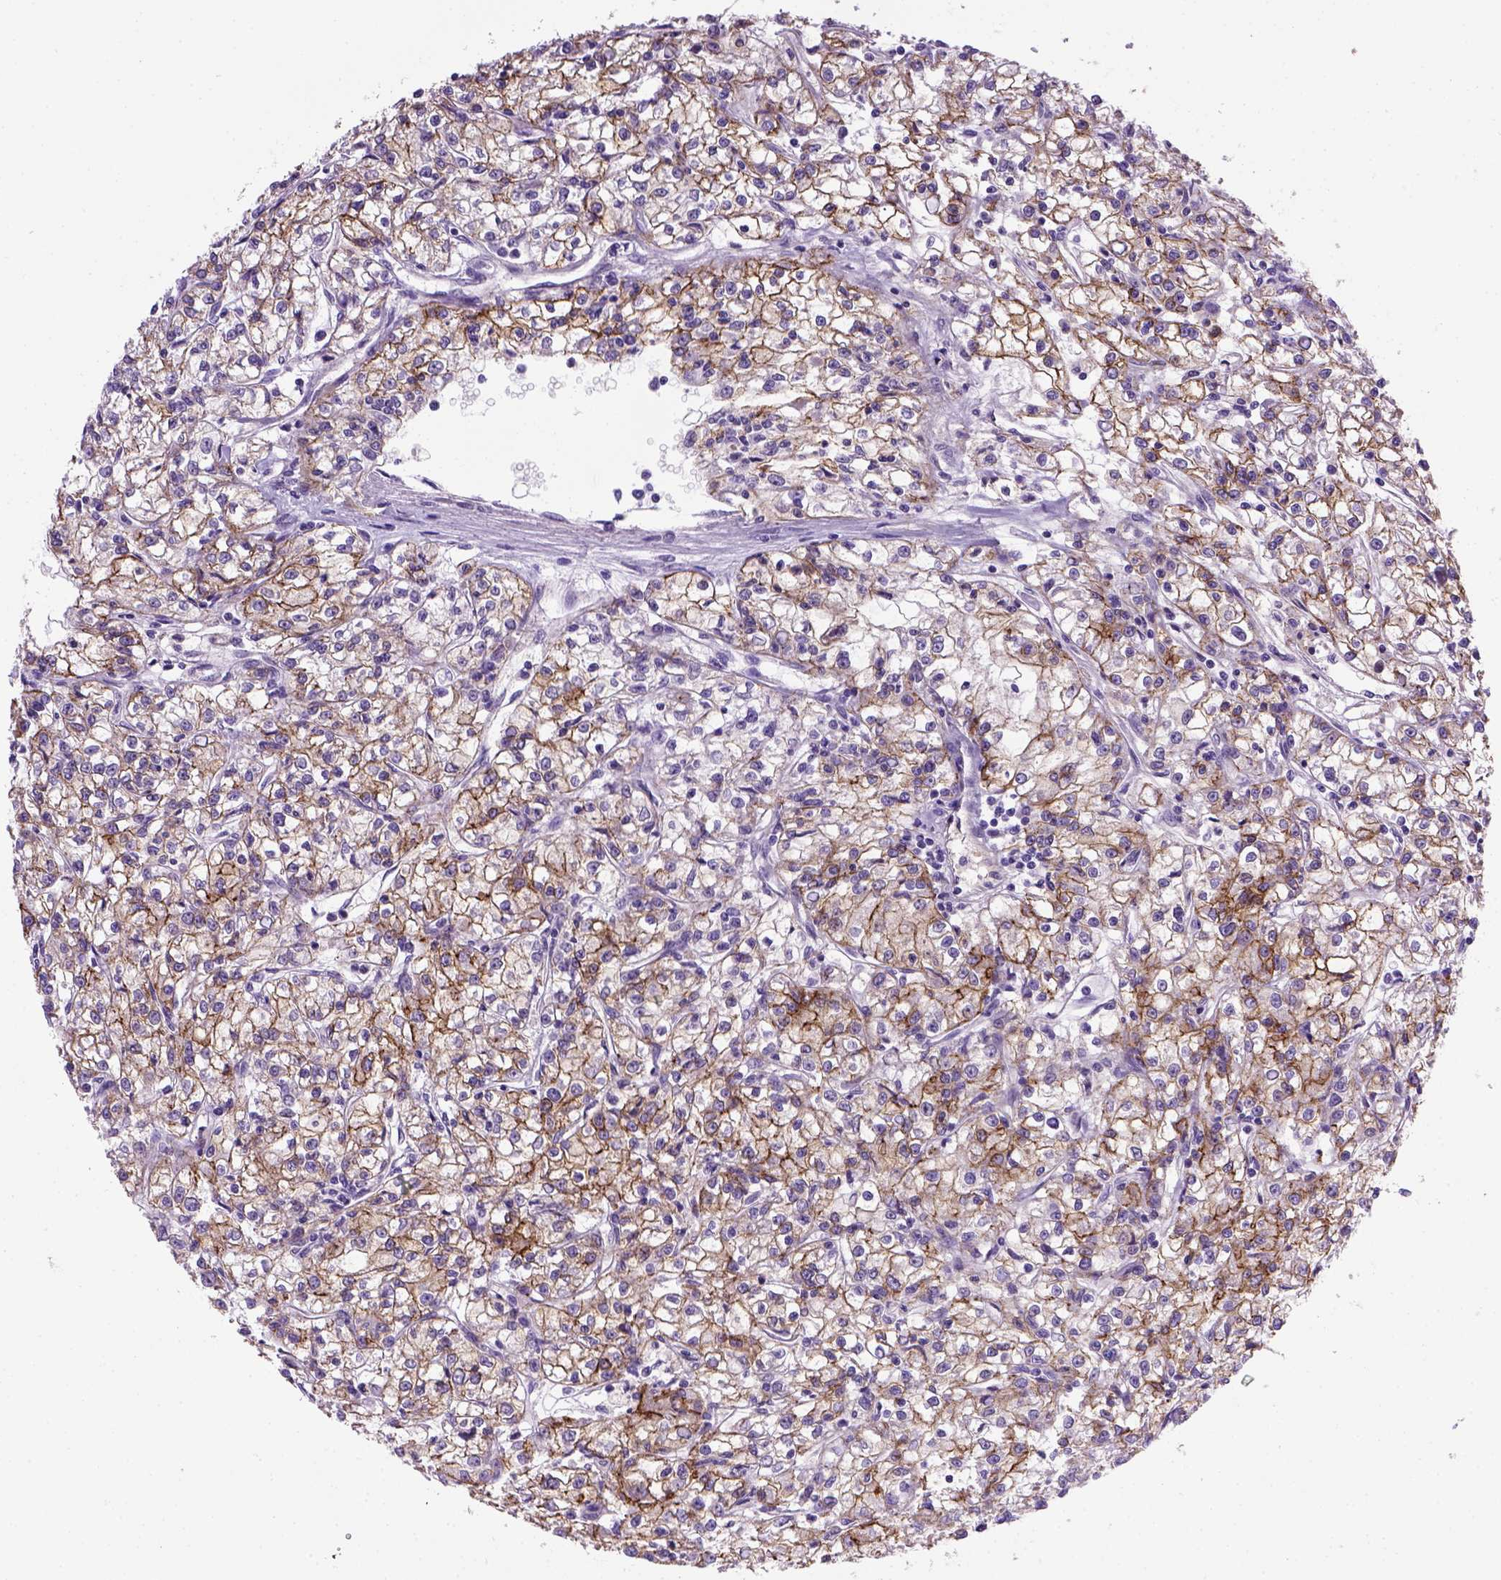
{"staining": {"intensity": "moderate", "quantity": "25%-75%", "location": "cytoplasmic/membranous"}, "tissue": "renal cancer", "cell_type": "Tumor cells", "image_type": "cancer", "snomed": [{"axis": "morphology", "description": "Adenocarcinoma, NOS"}, {"axis": "topography", "description": "Kidney"}], "caption": "Protein staining exhibits moderate cytoplasmic/membranous expression in approximately 25%-75% of tumor cells in renal cancer. The protein of interest is stained brown, and the nuclei are stained in blue (DAB IHC with brightfield microscopy, high magnification).", "gene": "CDH1", "patient": {"sex": "female", "age": 59}}